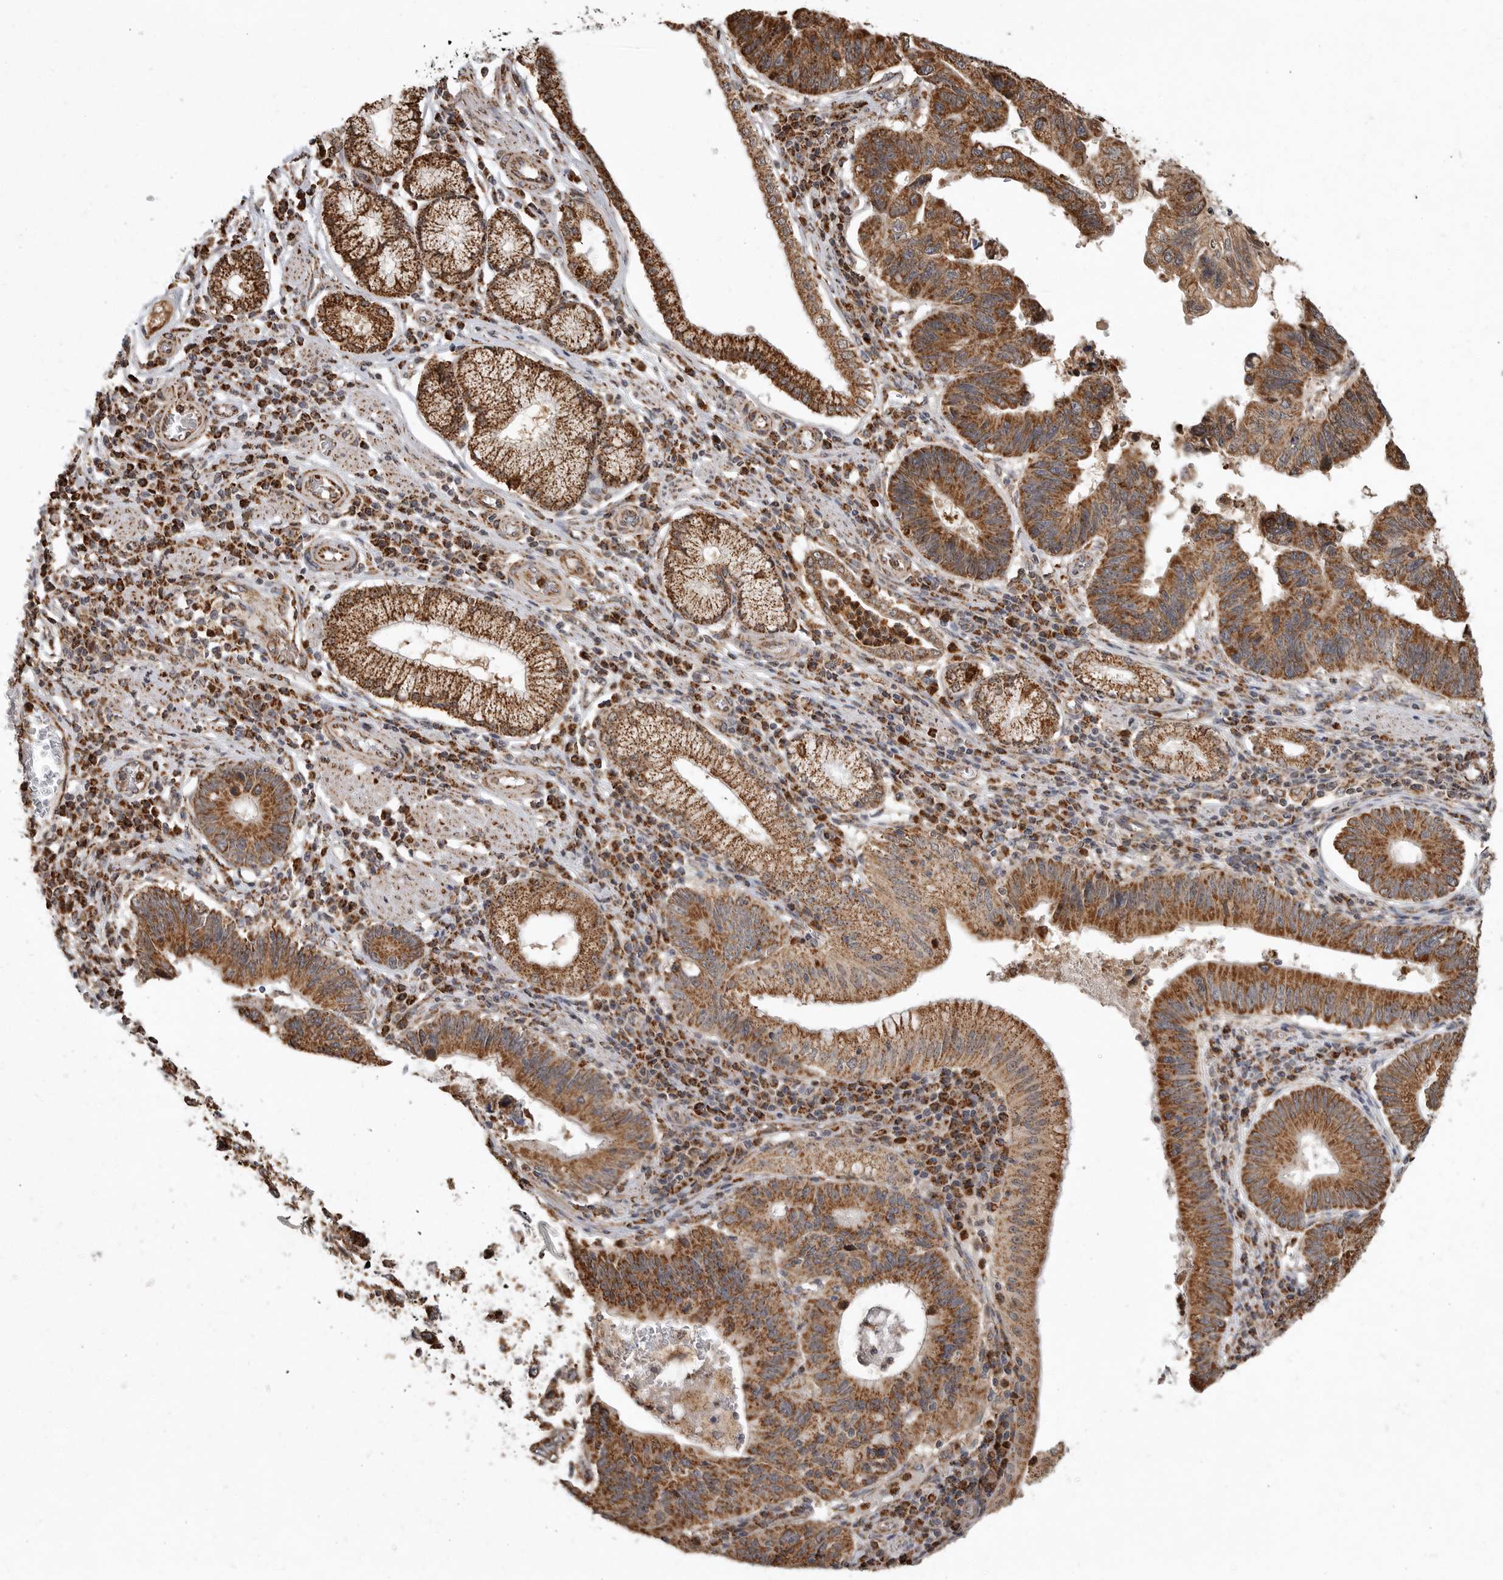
{"staining": {"intensity": "strong", "quantity": ">75%", "location": "cytoplasmic/membranous"}, "tissue": "stomach cancer", "cell_type": "Tumor cells", "image_type": "cancer", "snomed": [{"axis": "morphology", "description": "Adenocarcinoma, NOS"}, {"axis": "topography", "description": "Stomach"}], "caption": "Approximately >75% of tumor cells in adenocarcinoma (stomach) show strong cytoplasmic/membranous protein staining as visualized by brown immunohistochemical staining.", "gene": "GCNT2", "patient": {"sex": "male", "age": 59}}